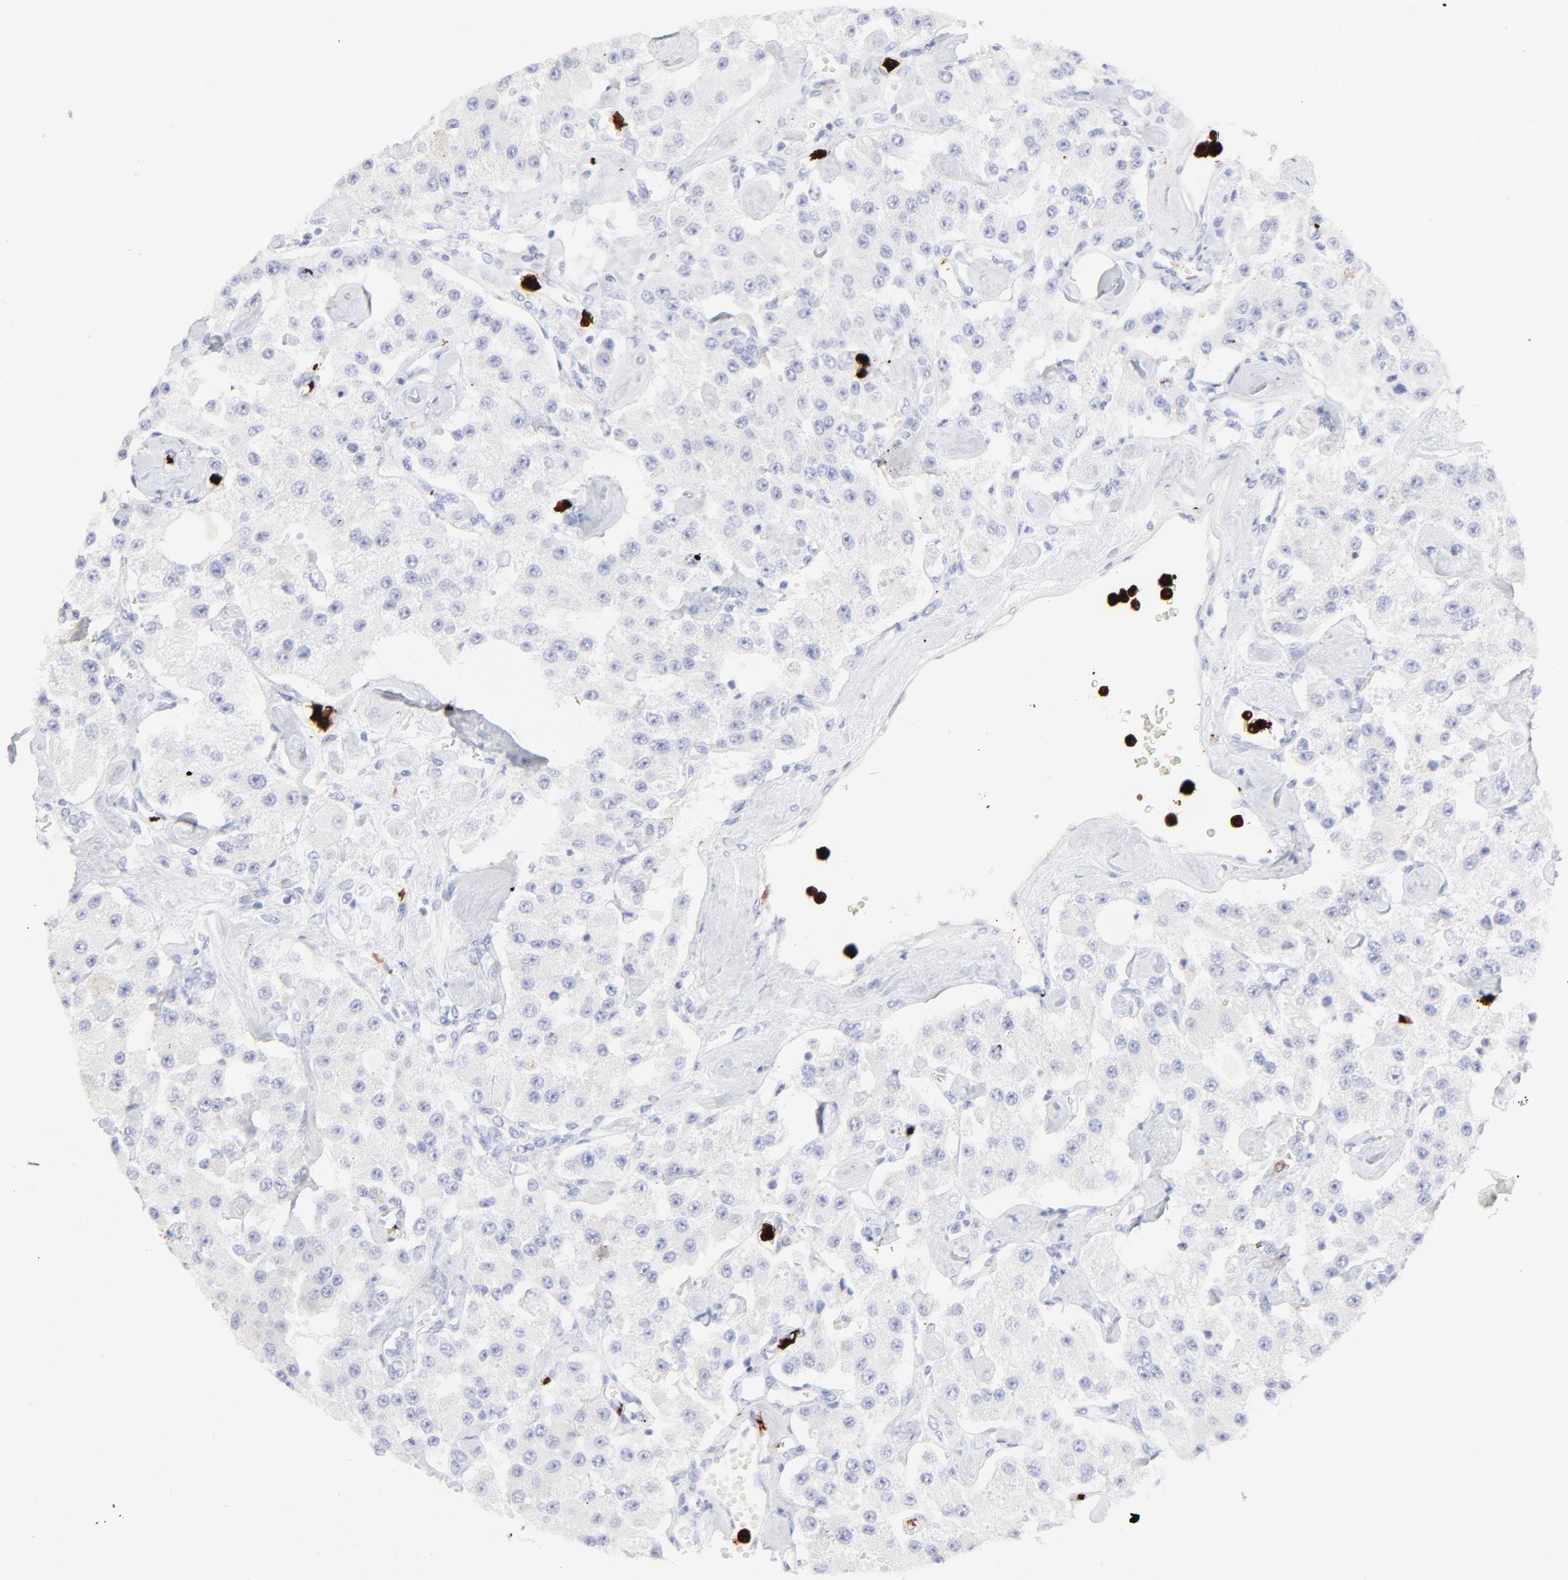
{"staining": {"intensity": "negative", "quantity": "none", "location": "none"}, "tissue": "carcinoid", "cell_type": "Tumor cells", "image_type": "cancer", "snomed": [{"axis": "morphology", "description": "Carcinoid, malignant, NOS"}, {"axis": "topography", "description": "Pancreas"}], "caption": "Human carcinoid stained for a protein using immunohistochemistry (IHC) reveals no expression in tumor cells.", "gene": "S100A12", "patient": {"sex": "male", "age": 41}}